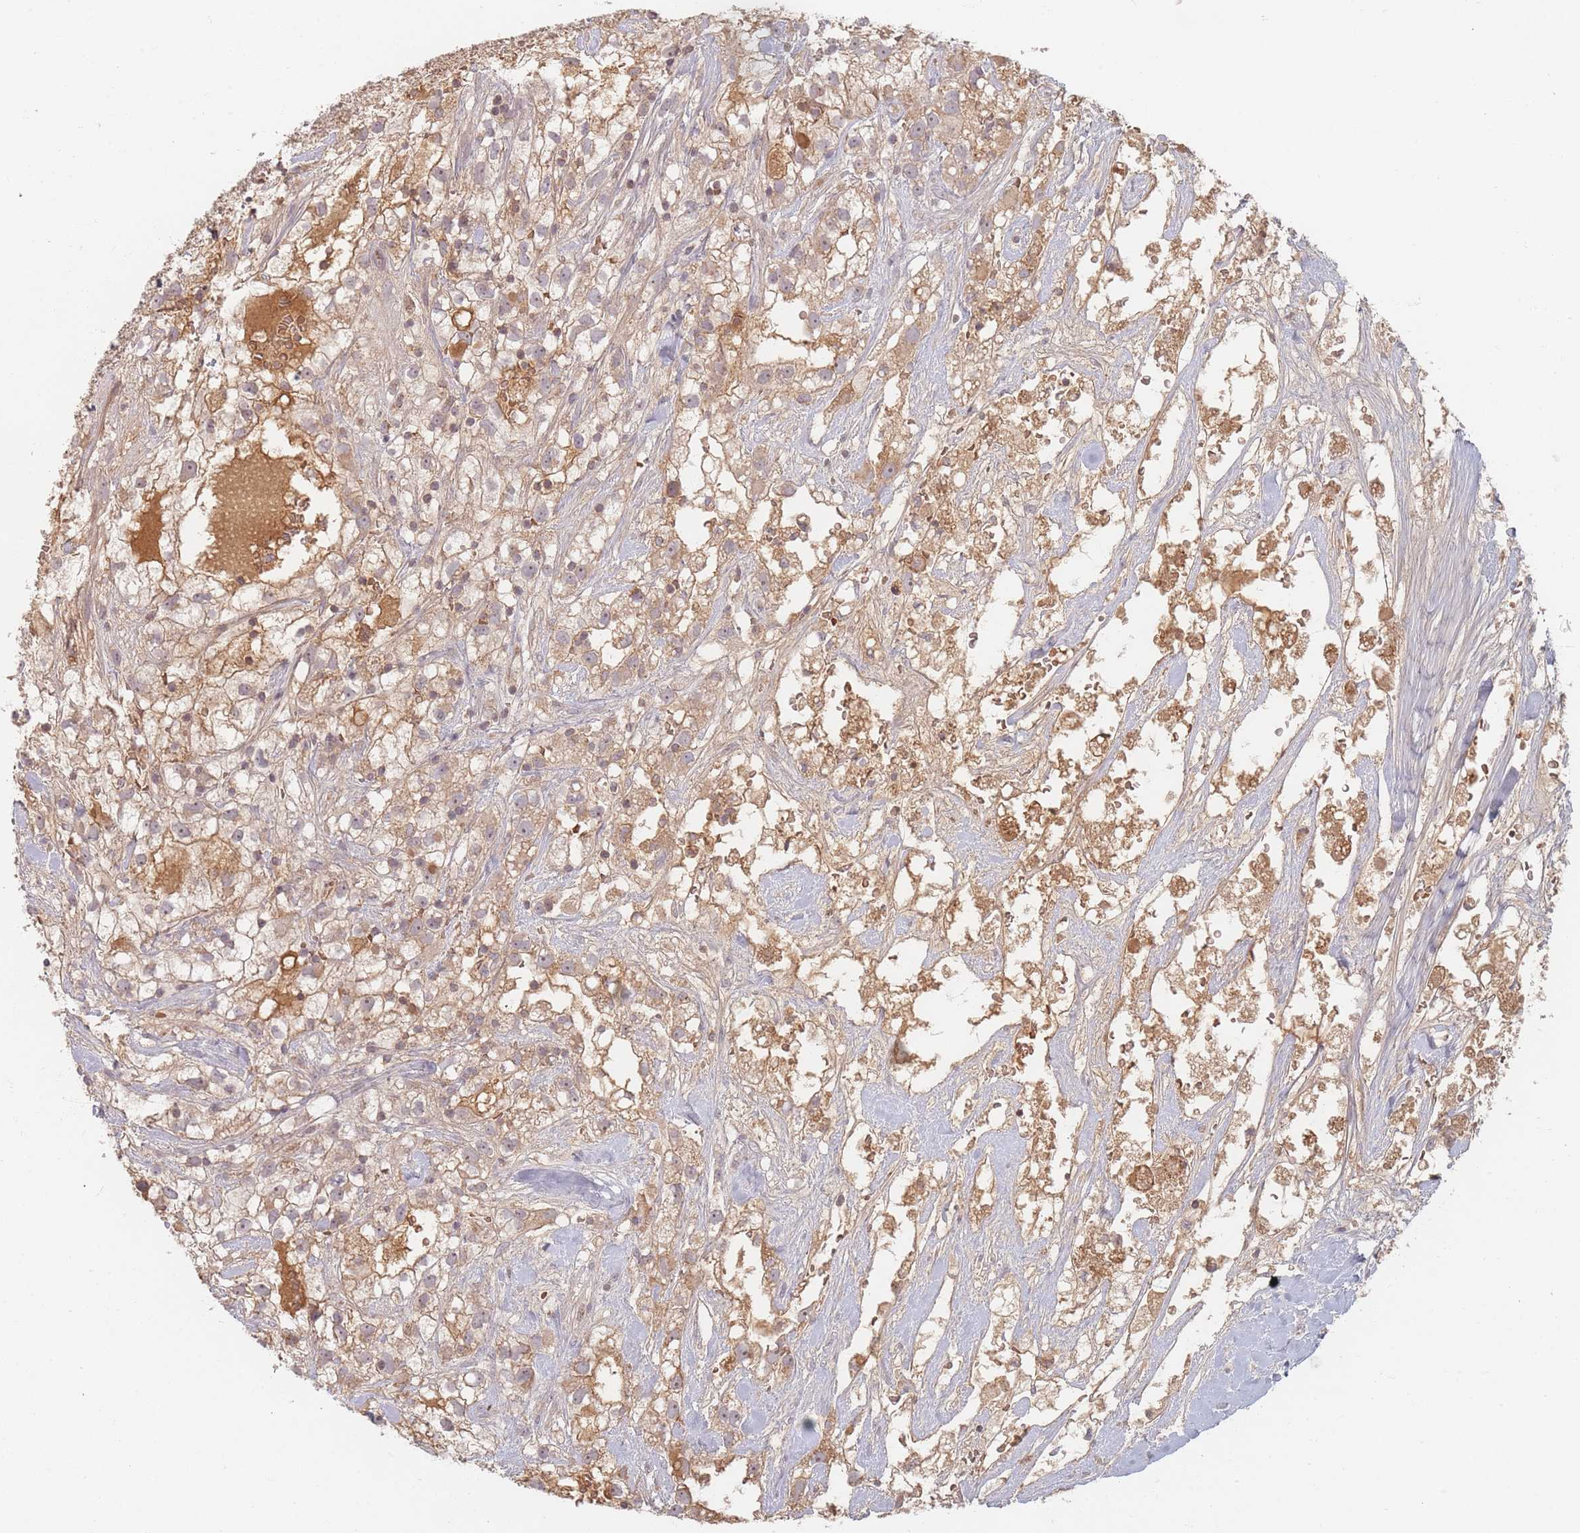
{"staining": {"intensity": "moderate", "quantity": ">75%", "location": "cytoplasmic/membranous"}, "tissue": "renal cancer", "cell_type": "Tumor cells", "image_type": "cancer", "snomed": [{"axis": "morphology", "description": "Adenocarcinoma, NOS"}, {"axis": "topography", "description": "Kidney"}], "caption": "Immunohistochemical staining of human adenocarcinoma (renal) reveals medium levels of moderate cytoplasmic/membranous protein expression in approximately >75% of tumor cells.", "gene": "OR2M4", "patient": {"sex": "male", "age": 59}}